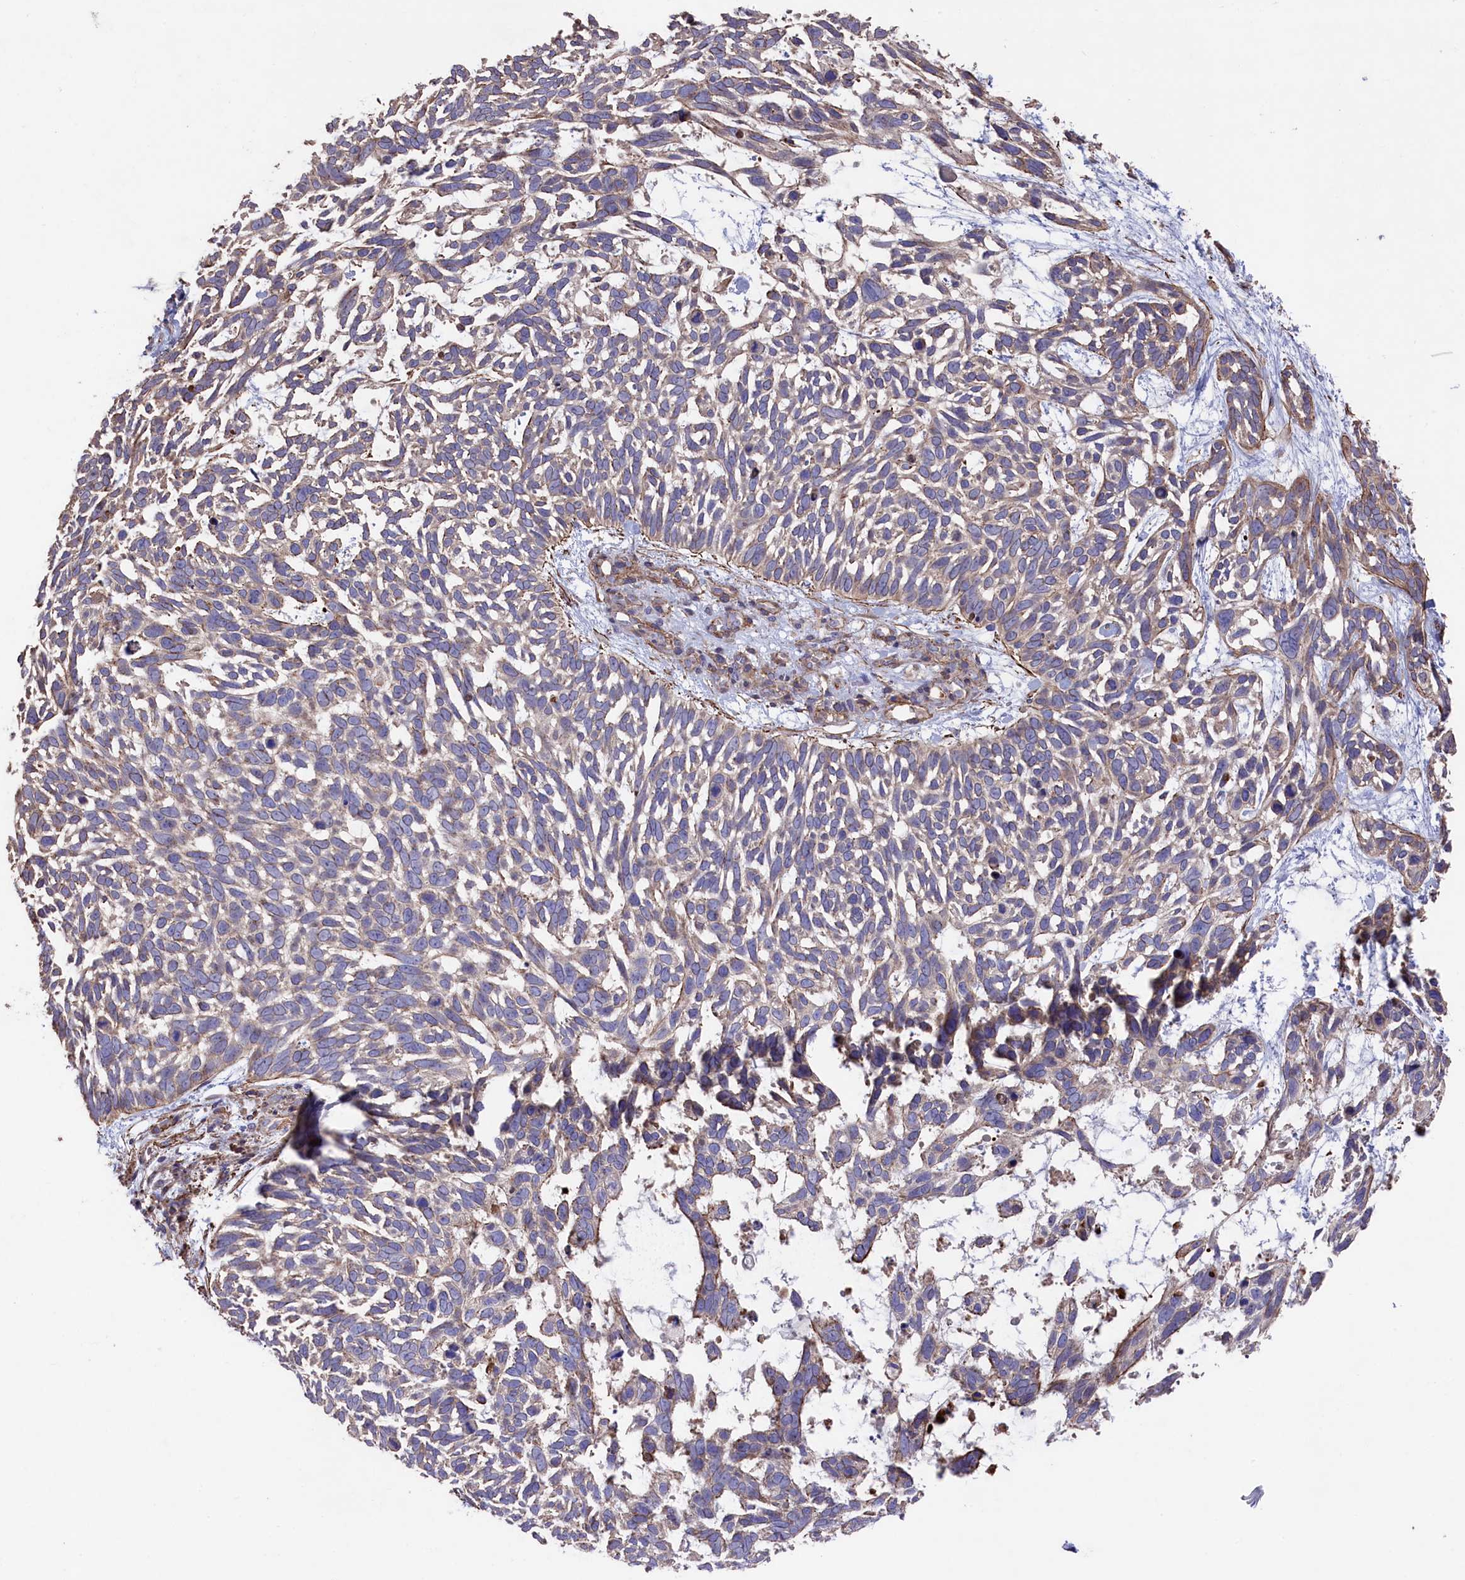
{"staining": {"intensity": "weak", "quantity": "<25%", "location": "cytoplasmic/membranous"}, "tissue": "skin cancer", "cell_type": "Tumor cells", "image_type": "cancer", "snomed": [{"axis": "morphology", "description": "Basal cell carcinoma"}, {"axis": "topography", "description": "Skin"}], "caption": "Photomicrograph shows no significant protein staining in tumor cells of skin basal cell carcinoma.", "gene": "RAPSN", "patient": {"sex": "male", "age": 88}}